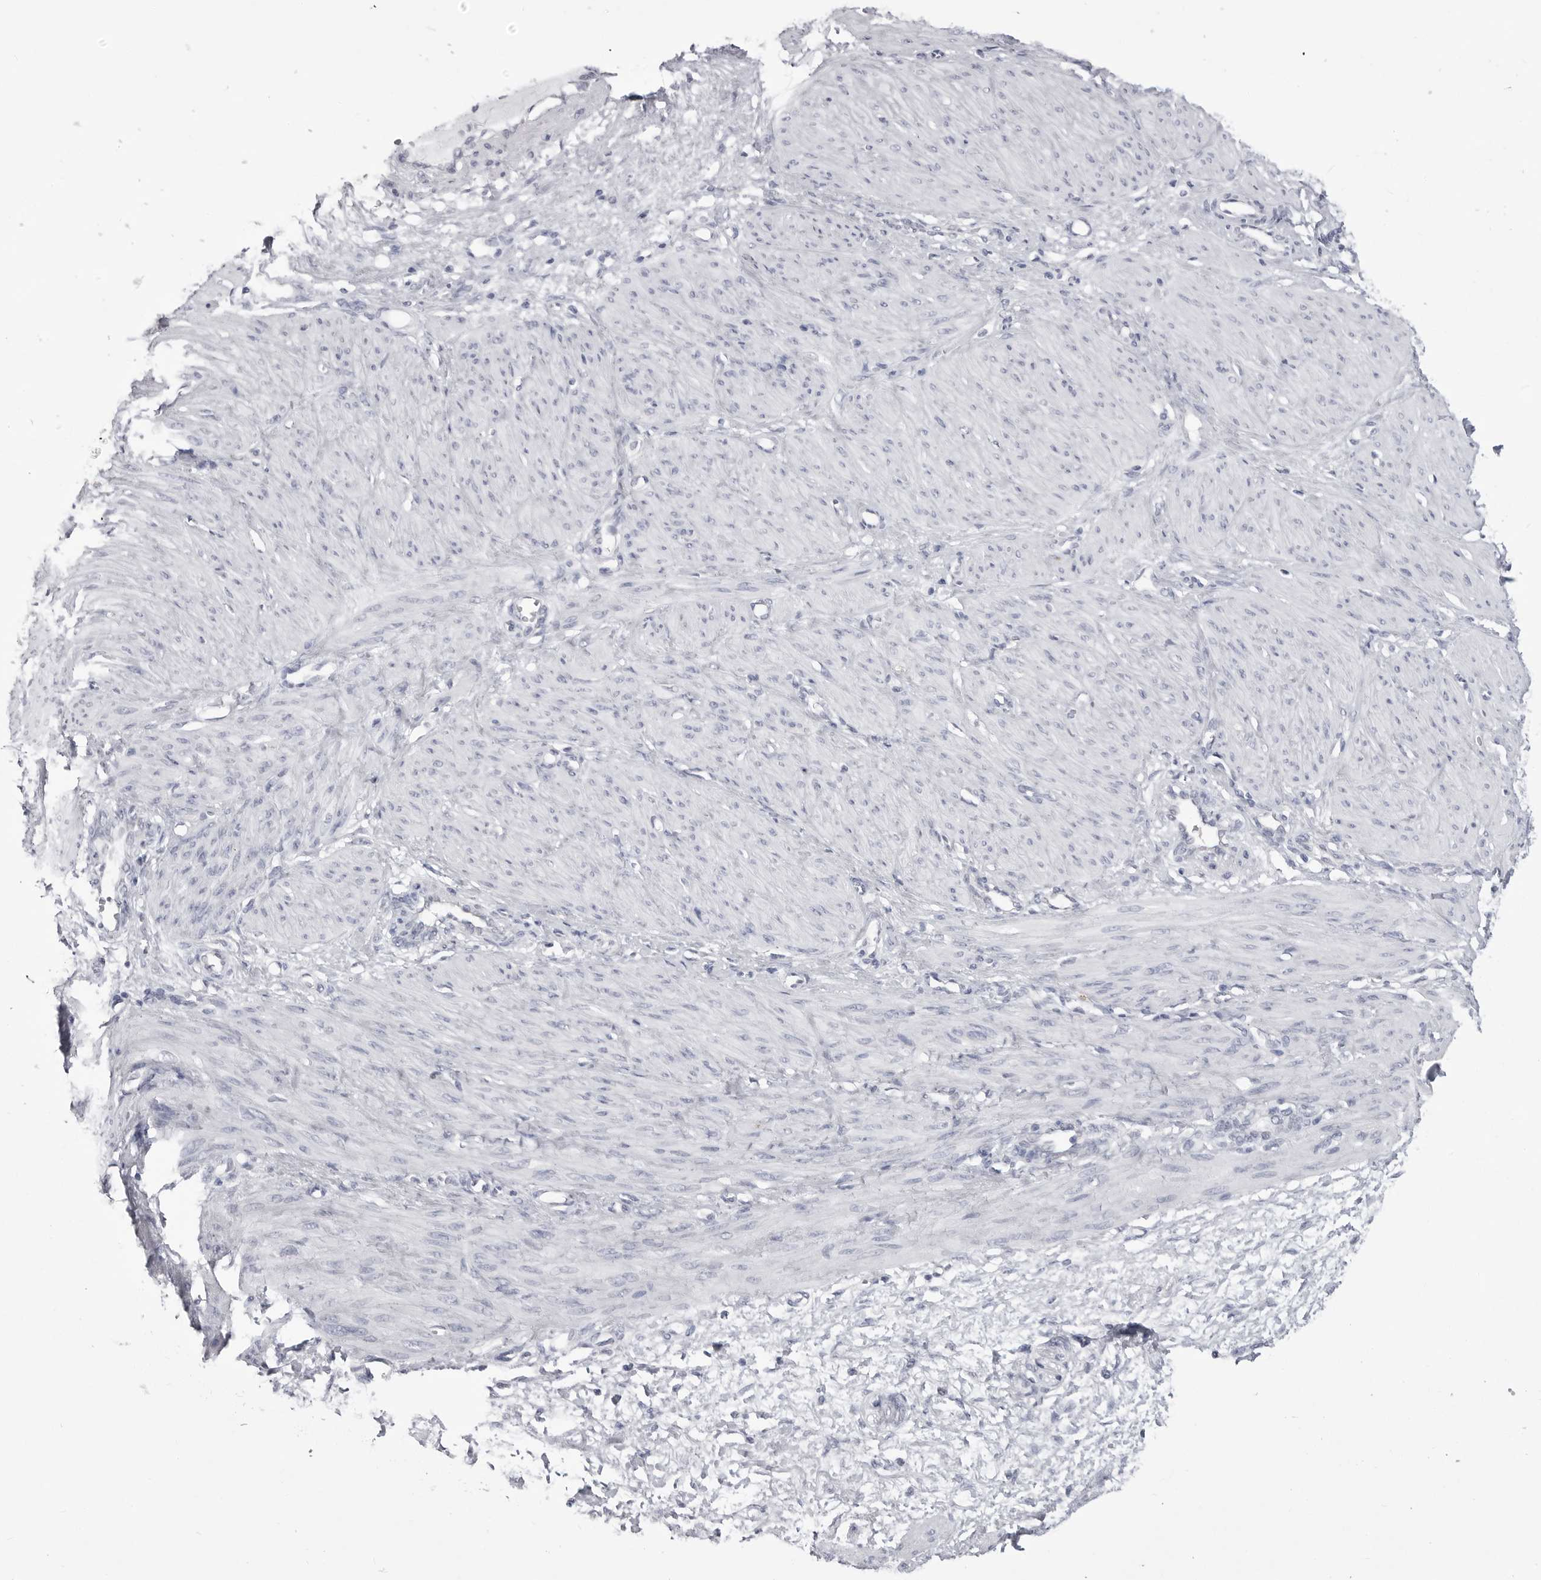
{"staining": {"intensity": "negative", "quantity": "none", "location": "none"}, "tissue": "smooth muscle", "cell_type": "Smooth muscle cells", "image_type": "normal", "snomed": [{"axis": "morphology", "description": "Normal tissue, NOS"}, {"axis": "topography", "description": "Endometrium"}], "caption": "IHC micrograph of benign smooth muscle: human smooth muscle stained with DAB exhibits no significant protein expression in smooth muscle cells. (Immunohistochemistry (ihc), brightfield microscopy, high magnification).", "gene": "FH", "patient": {"sex": "female", "age": 33}}